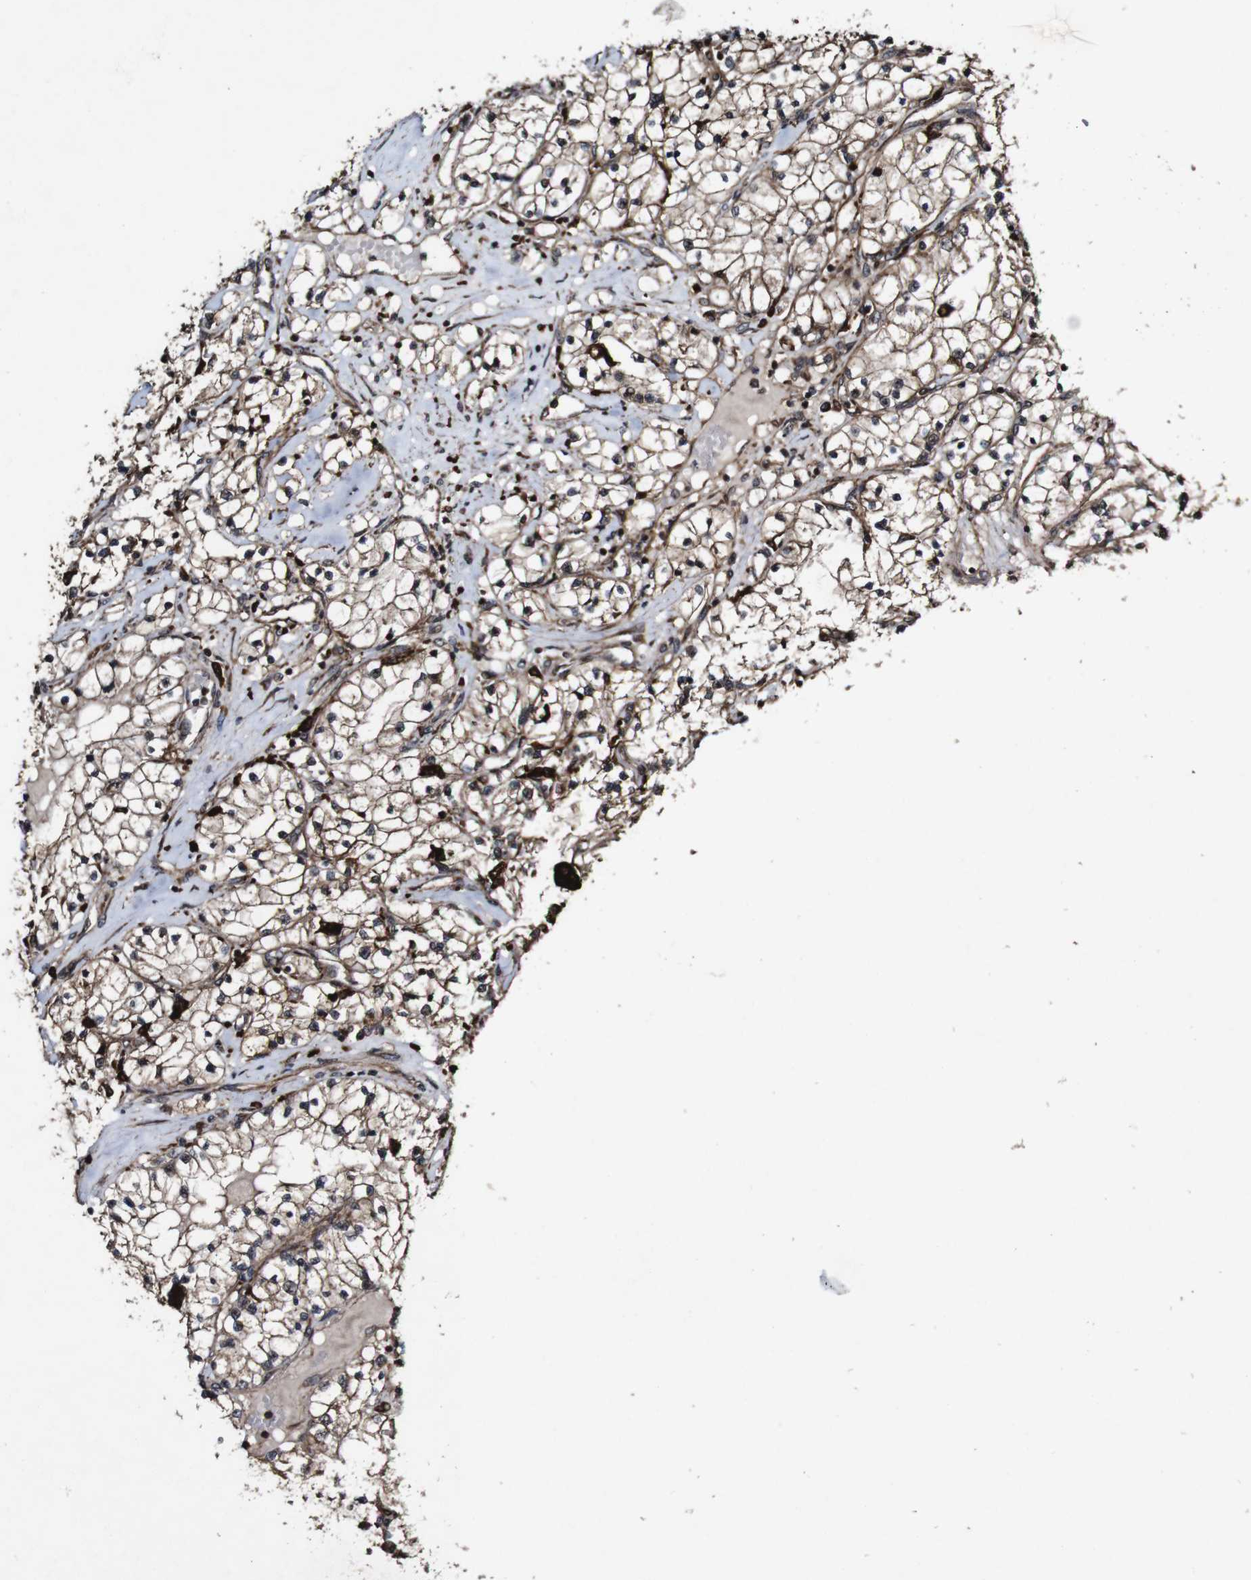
{"staining": {"intensity": "strong", "quantity": "25%-75%", "location": "cytoplasmic/membranous"}, "tissue": "renal cancer", "cell_type": "Tumor cells", "image_type": "cancer", "snomed": [{"axis": "morphology", "description": "Adenocarcinoma, NOS"}, {"axis": "topography", "description": "Kidney"}], "caption": "A high amount of strong cytoplasmic/membranous expression is seen in approximately 25%-75% of tumor cells in renal cancer tissue.", "gene": "BTN3A3", "patient": {"sex": "male", "age": 68}}